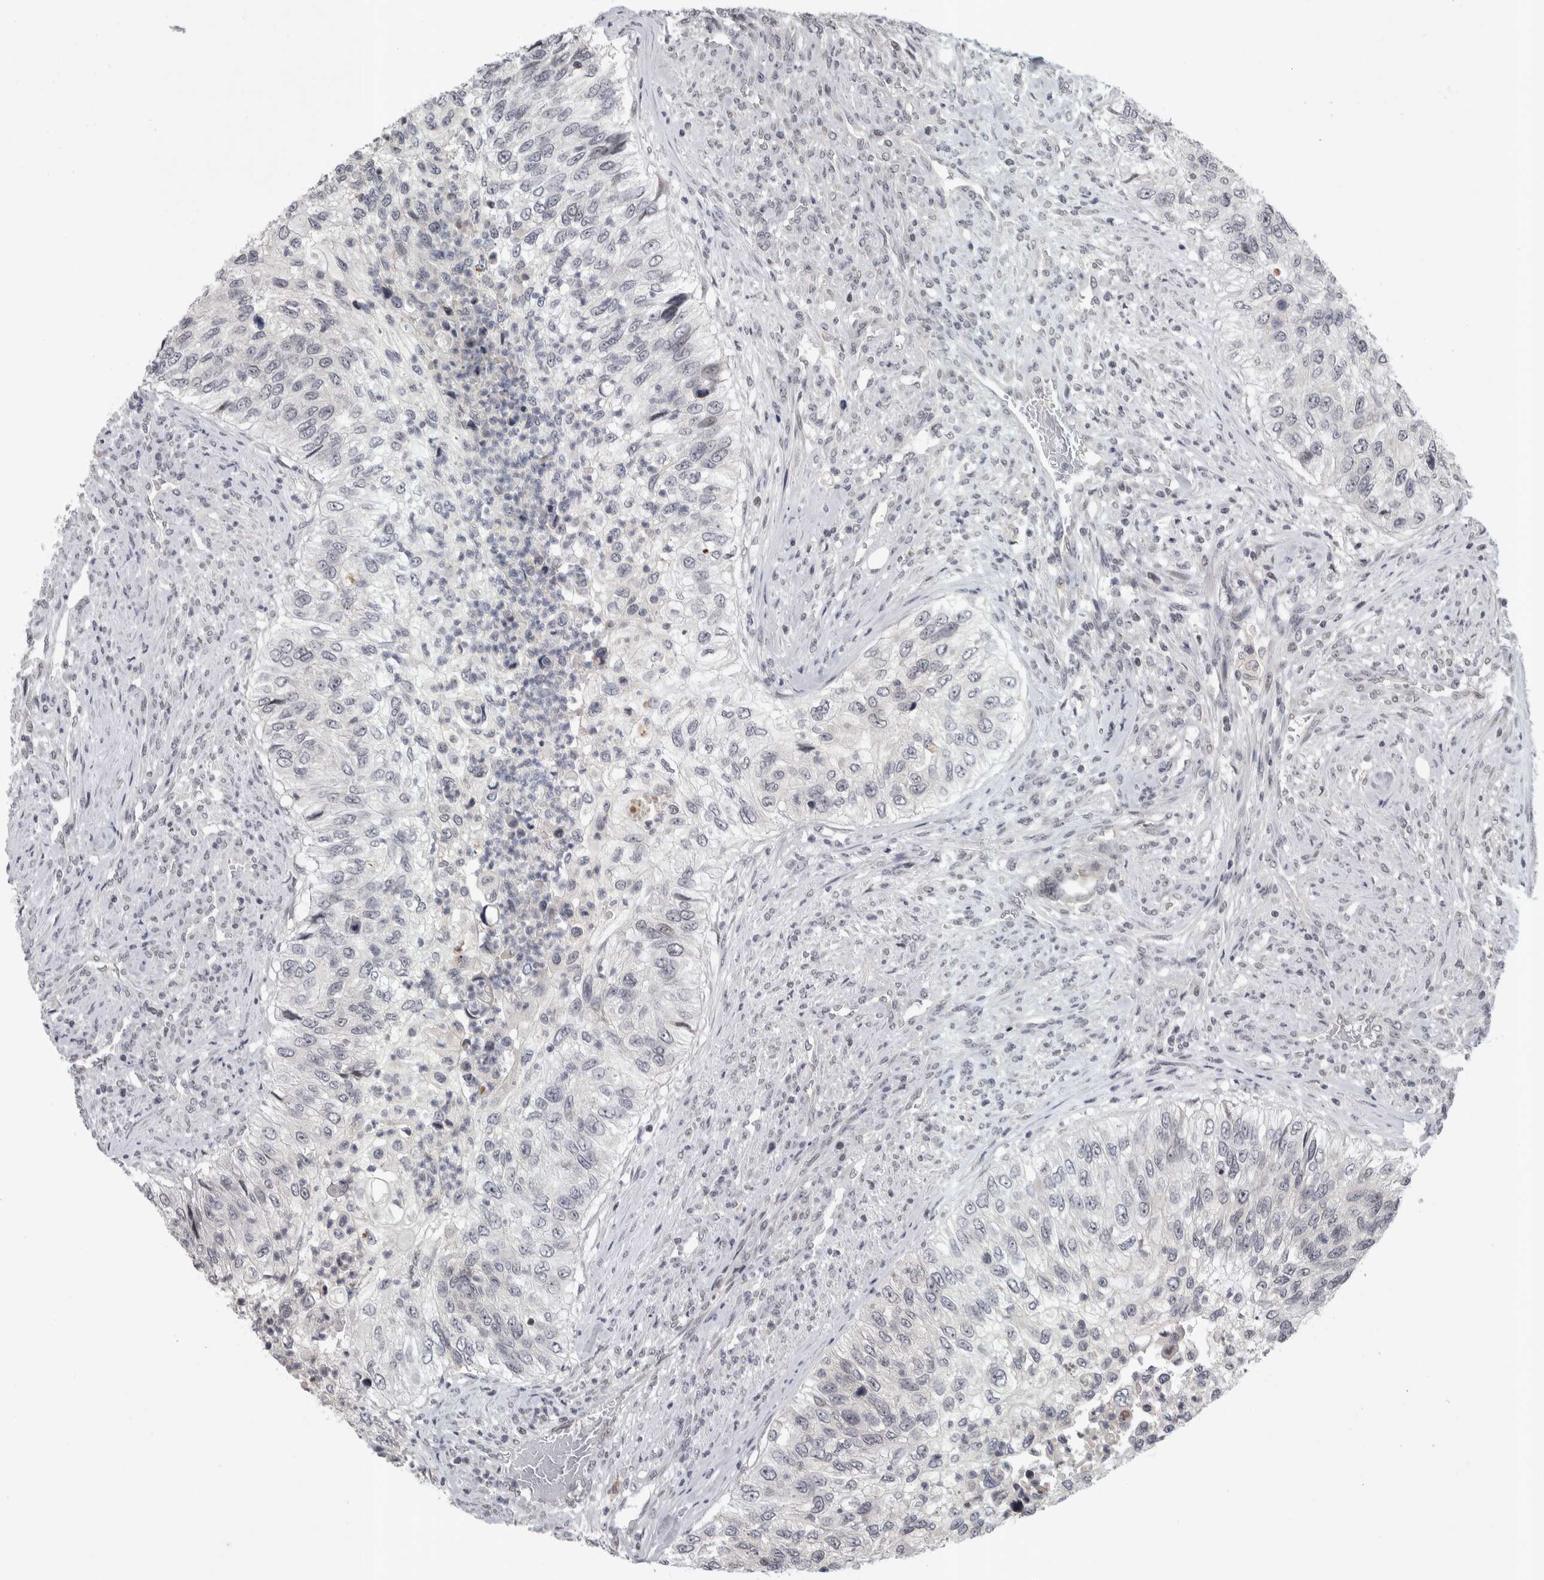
{"staining": {"intensity": "negative", "quantity": "none", "location": "none"}, "tissue": "urothelial cancer", "cell_type": "Tumor cells", "image_type": "cancer", "snomed": [{"axis": "morphology", "description": "Urothelial carcinoma, High grade"}, {"axis": "topography", "description": "Urinary bladder"}], "caption": "Human urothelial cancer stained for a protein using immunohistochemistry (IHC) exhibits no positivity in tumor cells.", "gene": "ZSCAN21", "patient": {"sex": "female", "age": 60}}